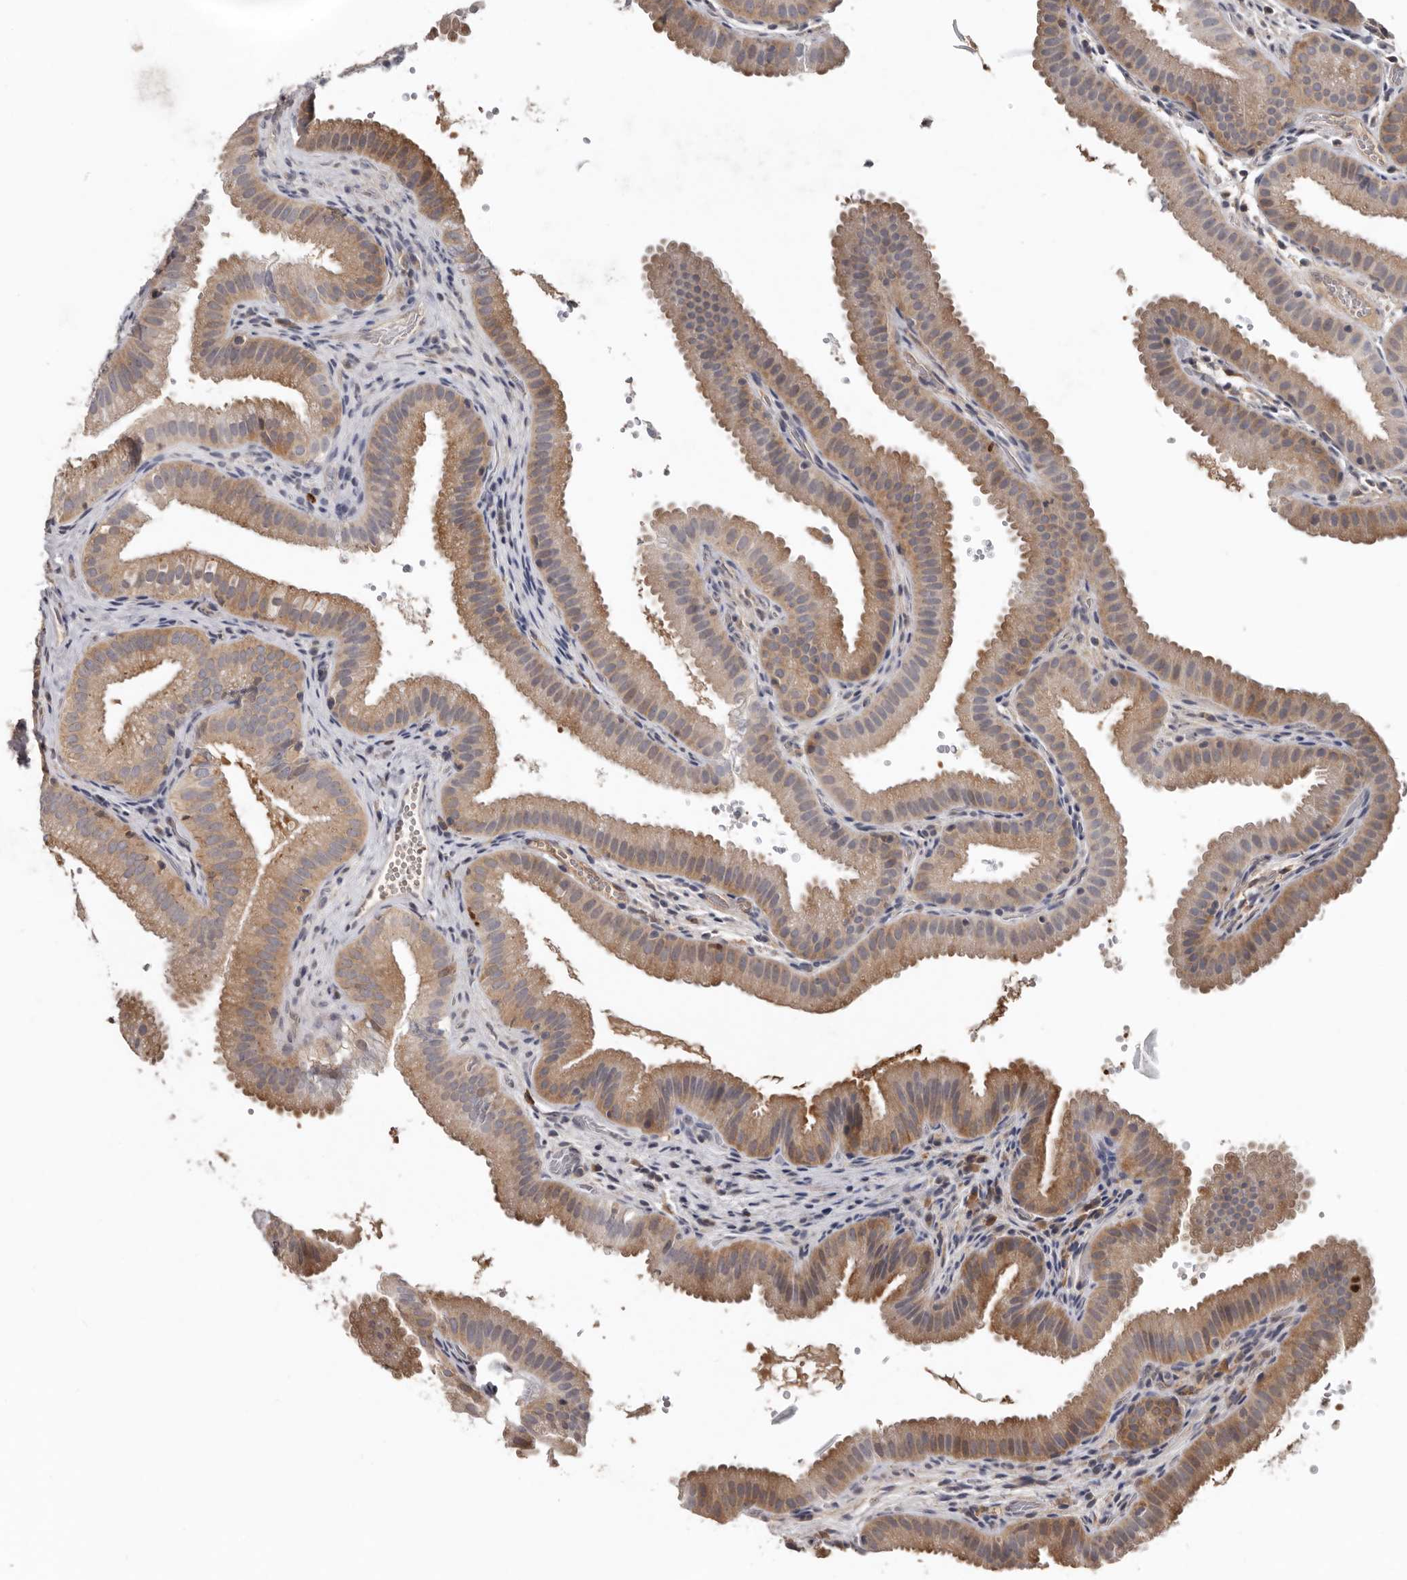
{"staining": {"intensity": "moderate", "quantity": ">75%", "location": "cytoplasmic/membranous"}, "tissue": "gallbladder", "cell_type": "Glandular cells", "image_type": "normal", "snomed": [{"axis": "morphology", "description": "Normal tissue, NOS"}, {"axis": "topography", "description": "Gallbladder"}], "caption": "An immunohistochemistry (IHC) photomicrograph of unremarkable tissue is shown. Protein staining in brown shows moderate cytoplasmic/membranous positivity in gallbladder within glandular cells.", "gene": "CDCA8", "patient": {"sex": "female", "age": 30}}